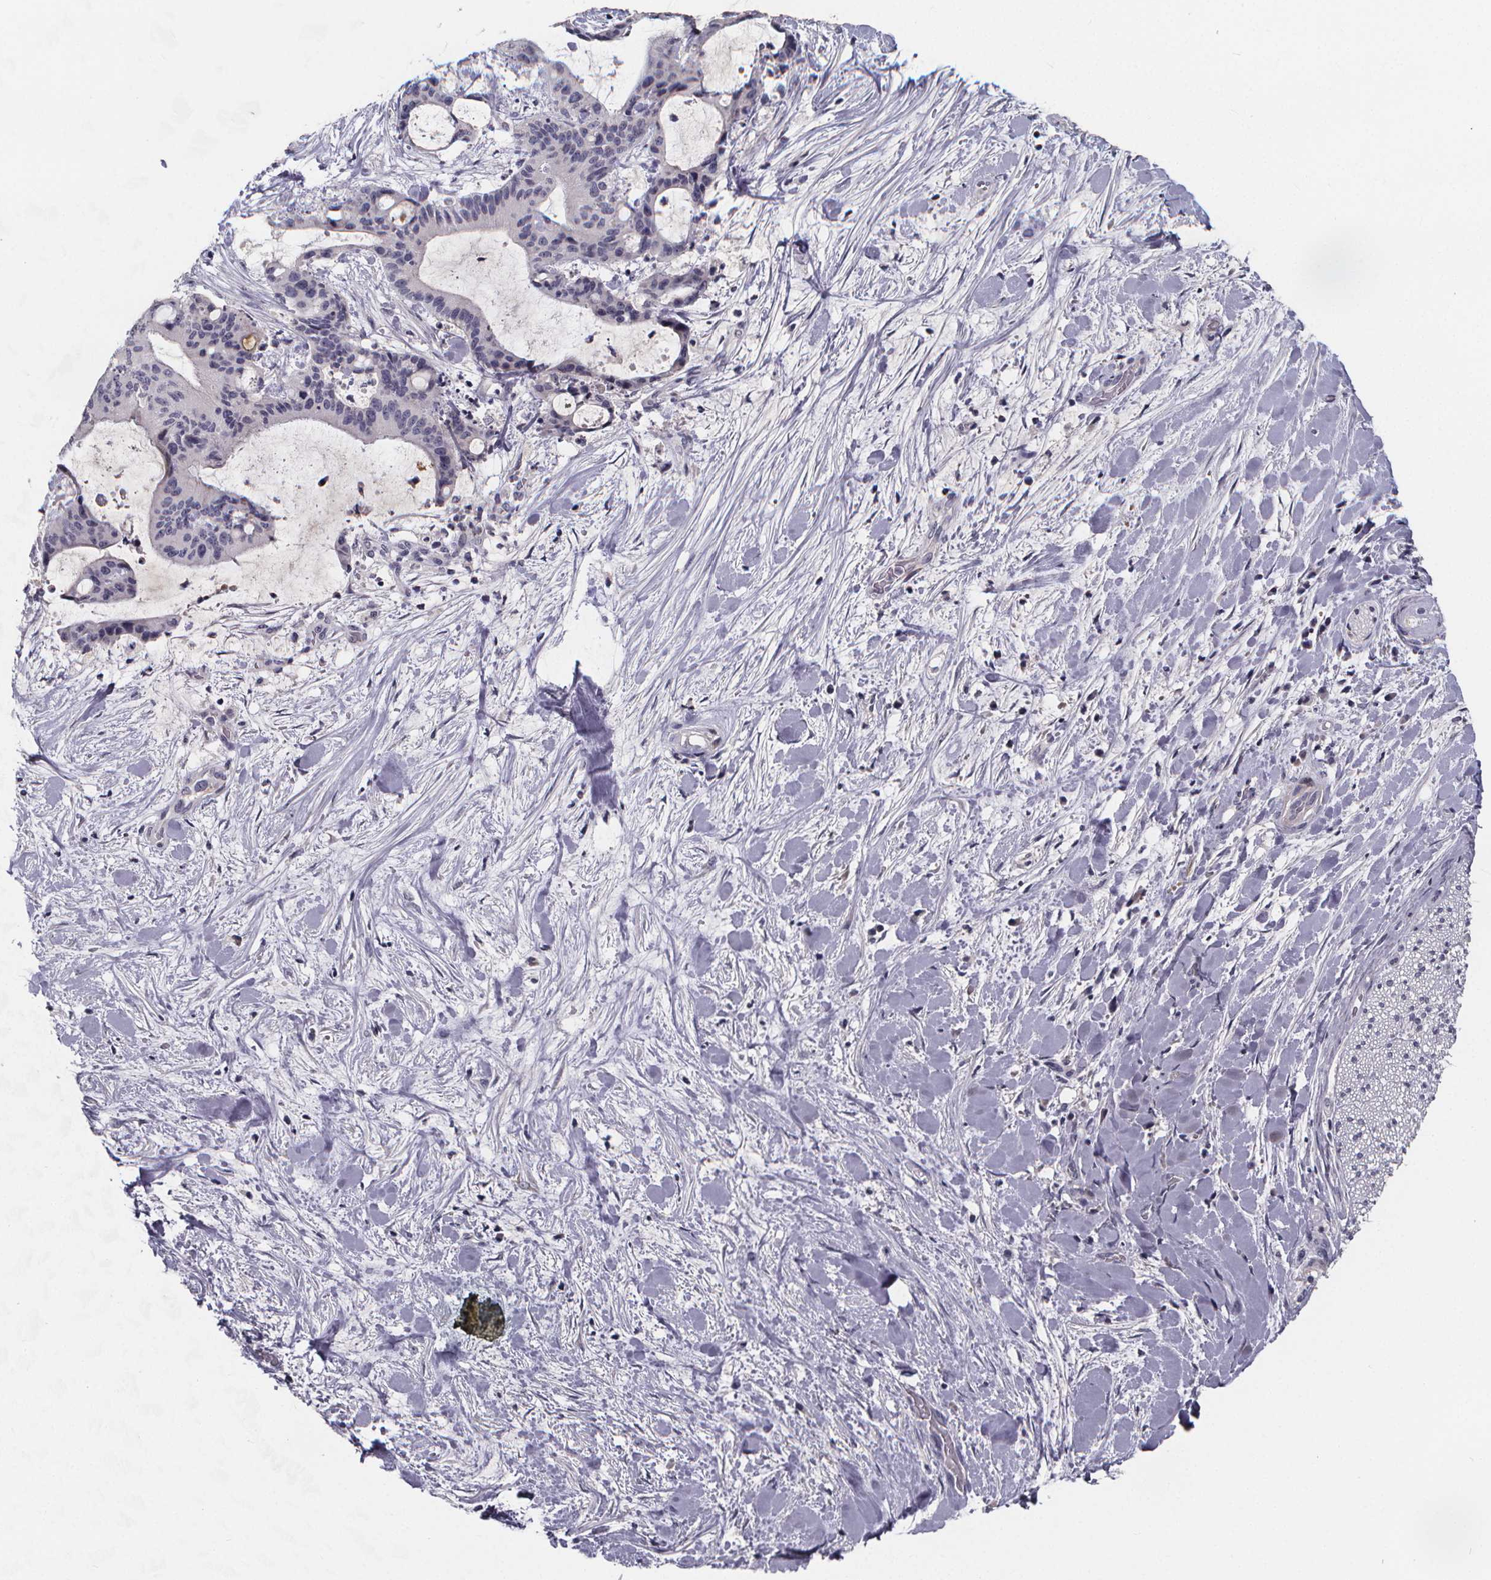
{"staining": {"intensity": "negative", "quantity": "none", "location": "none"}, "tissue": "liver cancer", "cell_type": "Tumor cells", "image_type": "cancer", "snomed": [{"axis": "morphology", "description": "Cholangiocarcinoma"}, {"axis": "topography", "description": "Liver"}], "caption": "Photomicrograph shows no protein expression in tumor cells of liver cholangiocarcinoma tissue.", "gene": "AGT", "patient": {"sex": "female", "age": 73}}